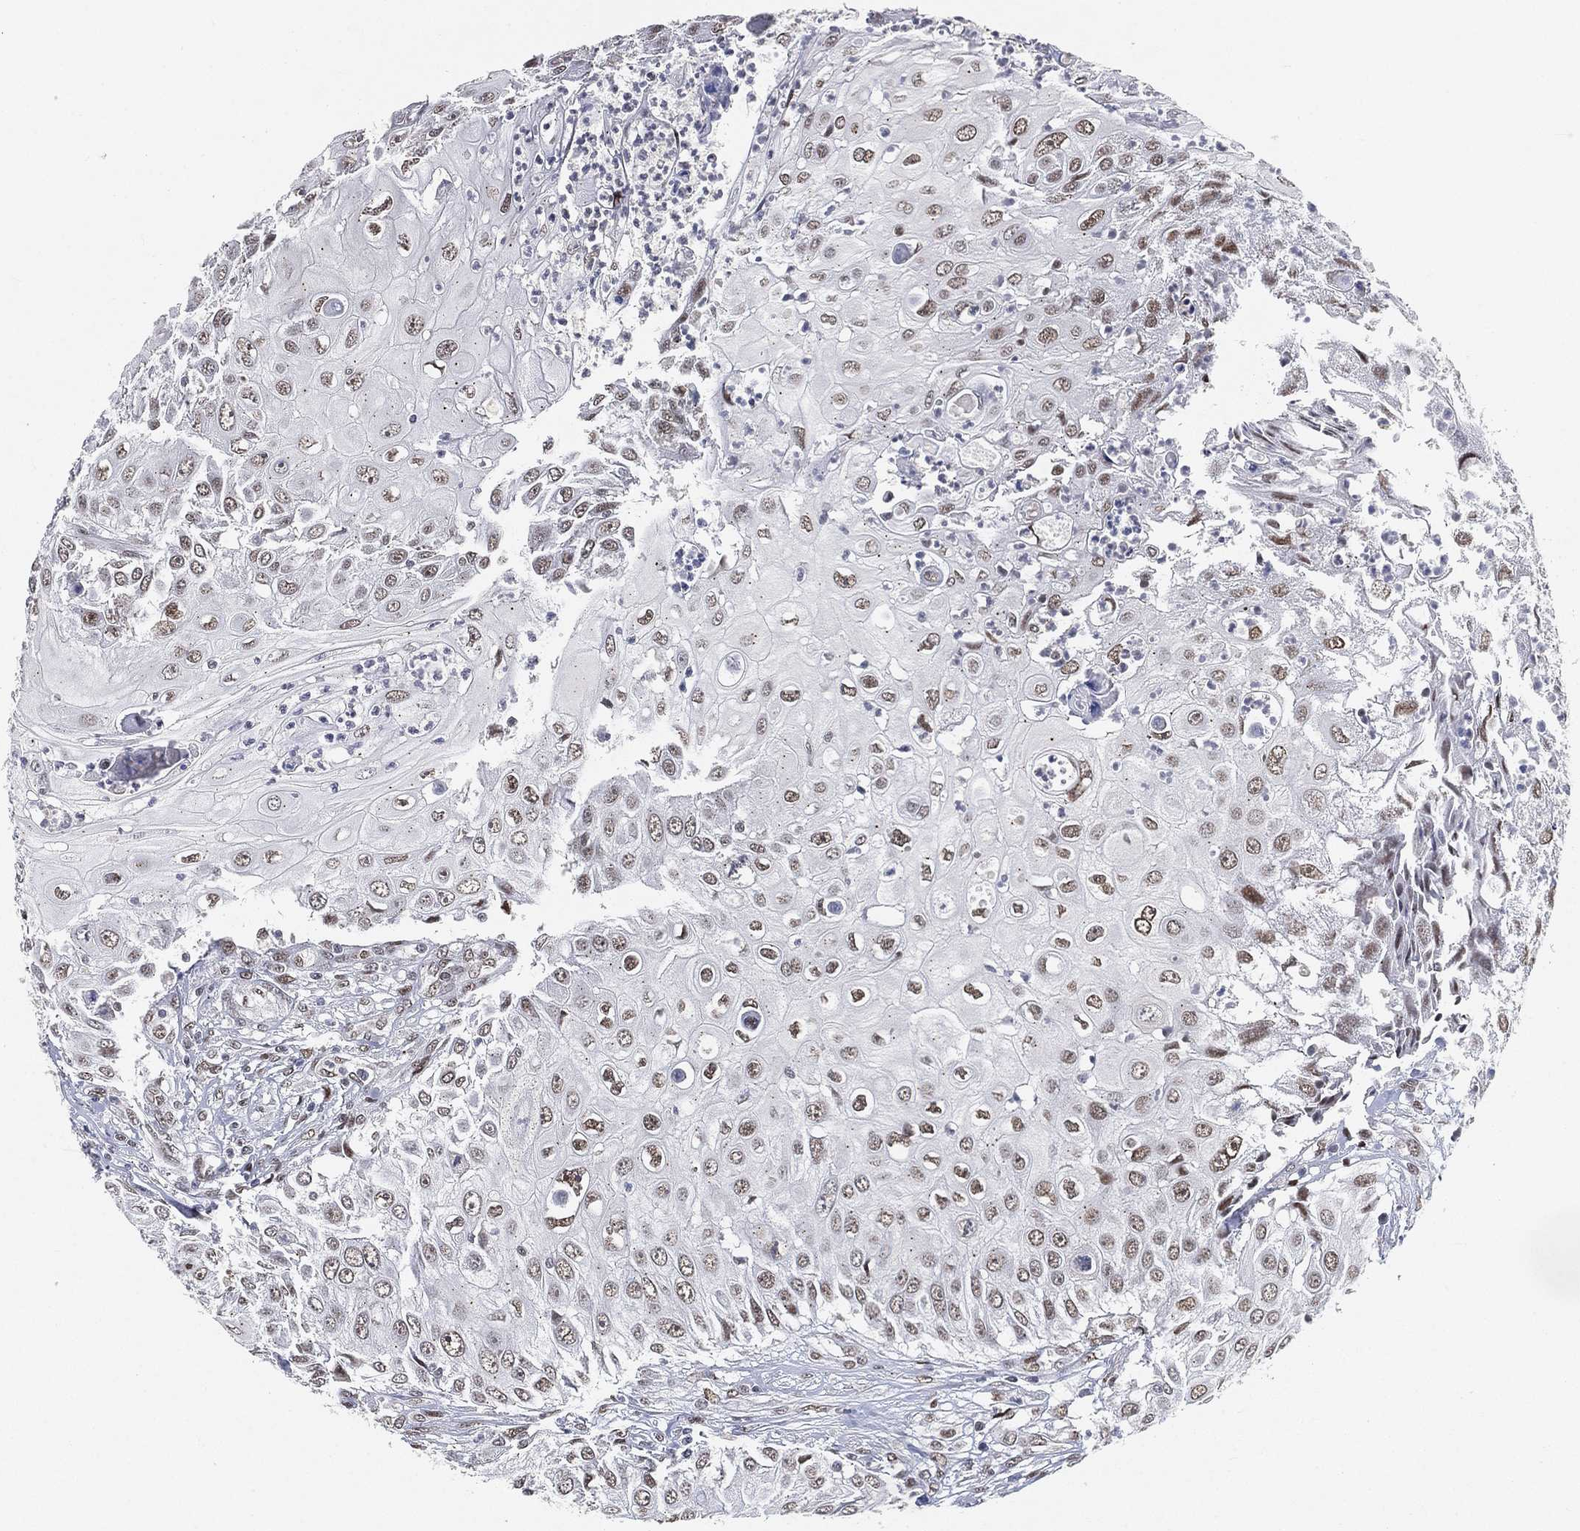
{"staining": {"intensity": "weak", "quantity": "25%-75%", "location": "nuclear"}, "tissue": "urothelial cancer", "cell_type": "Tumor cells", "image_type": "cancer", "snomed": [{"axis": "morphology", "description": "Urothelial carcinoma, High grade"}, {"axis": "topography", "description": "Urinary bladder"}], "caption": "Urothelial cancer tissue exhibits weak nuclear positivity in approximately 25%-75% of tumor cells", "gene": "YLPM1", "patient": {"sex": "female", "age": 79}}